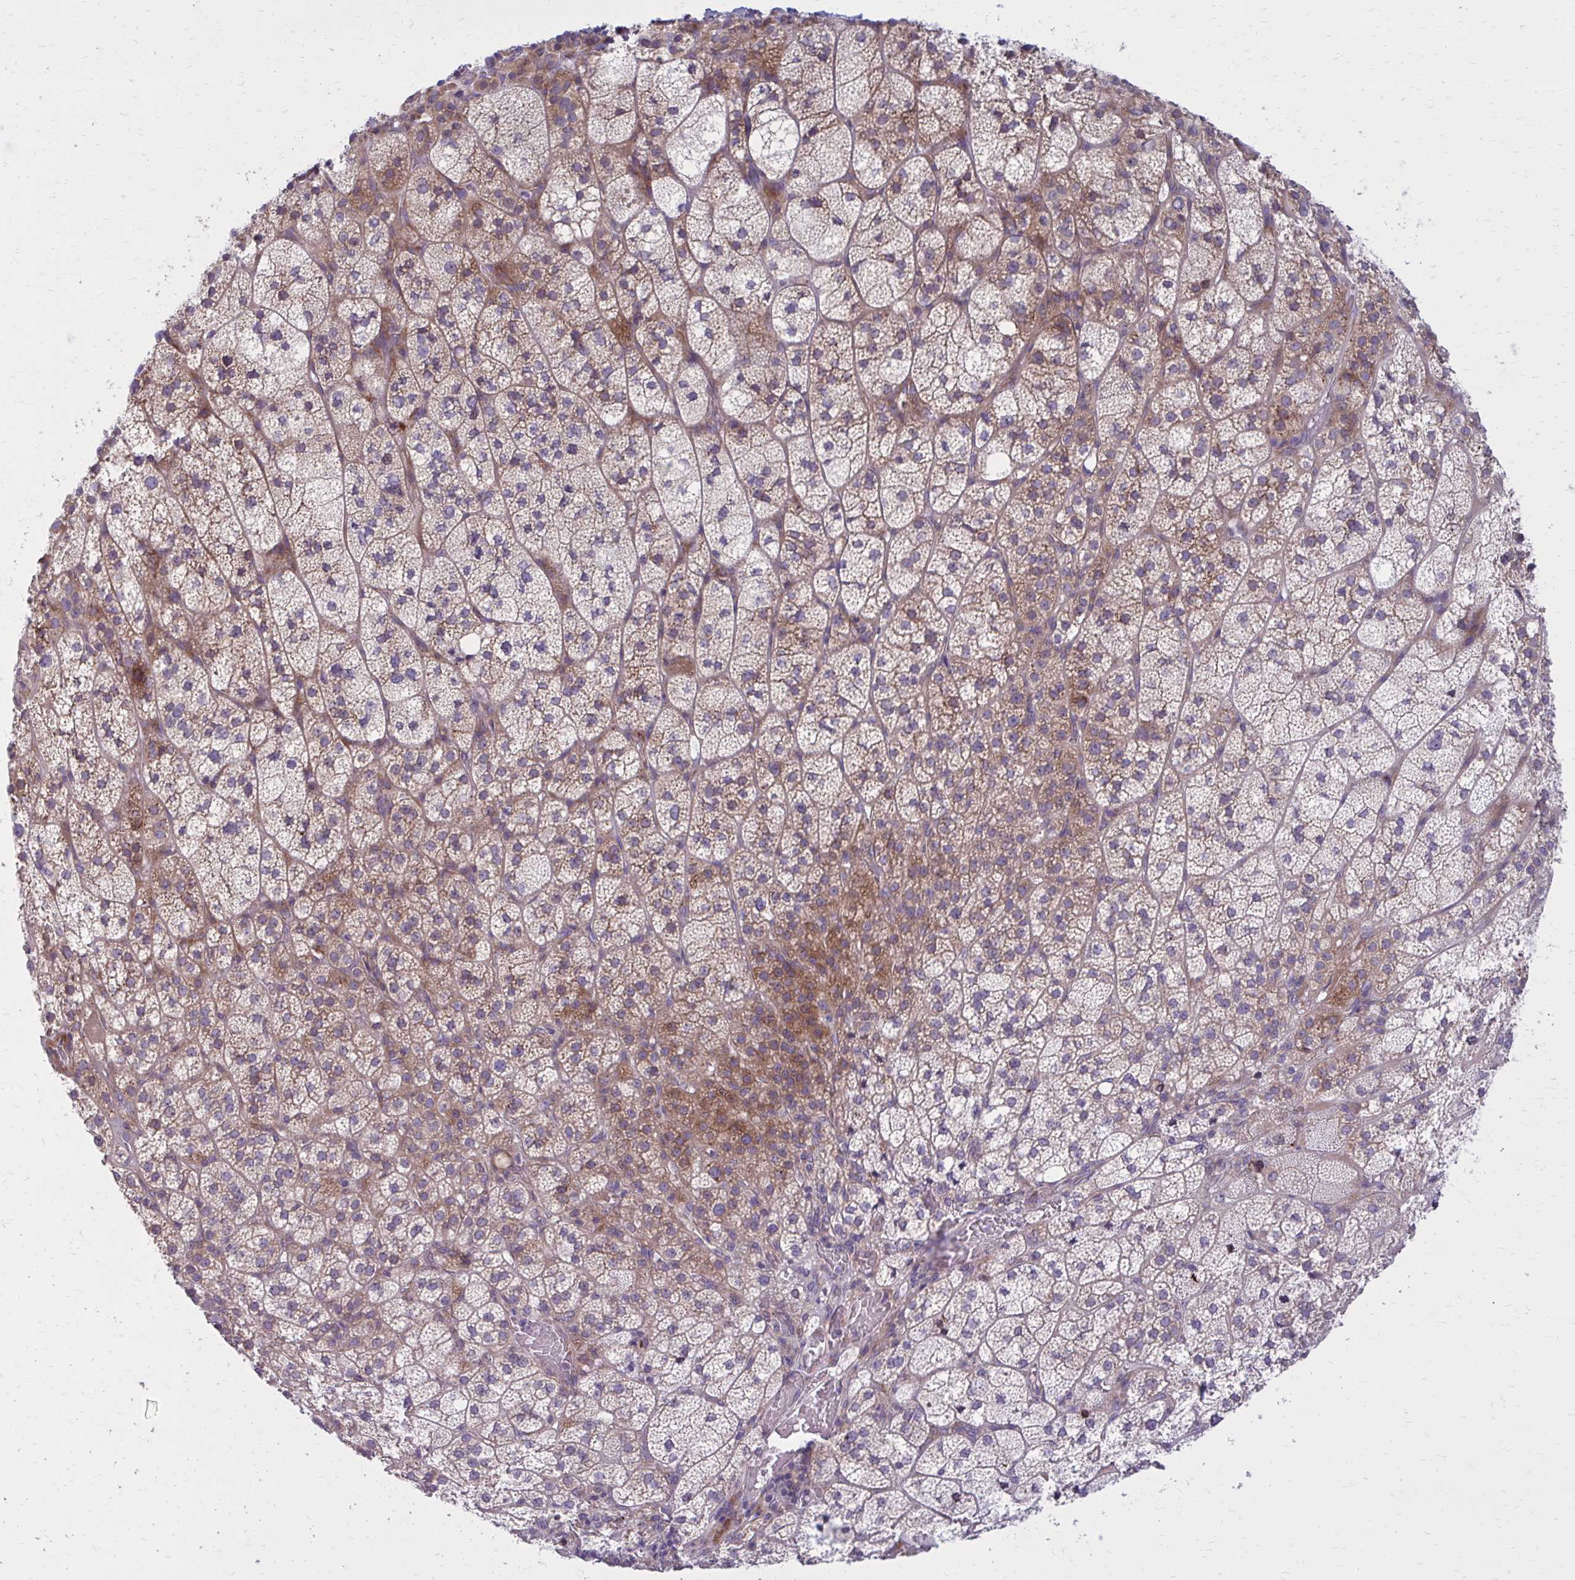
{"staining": {"intensity": "moderate", "quantity": ">75%", "location": "cytoplasmic/membranous"}, "tissue": "adrenal gland", "cell_type": "Glandular cells", "image_type": "normal", "snomed": [{"axis": "morphology", "description": "Normal tissue, NOS"}, {"axis": "topography", "description": "Adrenal gland"}], "caption": "Moderate cytoplasmic/membranous positivity for a protein is appreciated in about >75% of glandular cells of normal adrenal gland using IHC.", "gene": "GIGYF2", "patient": {"sex": "female", "age": 60}}